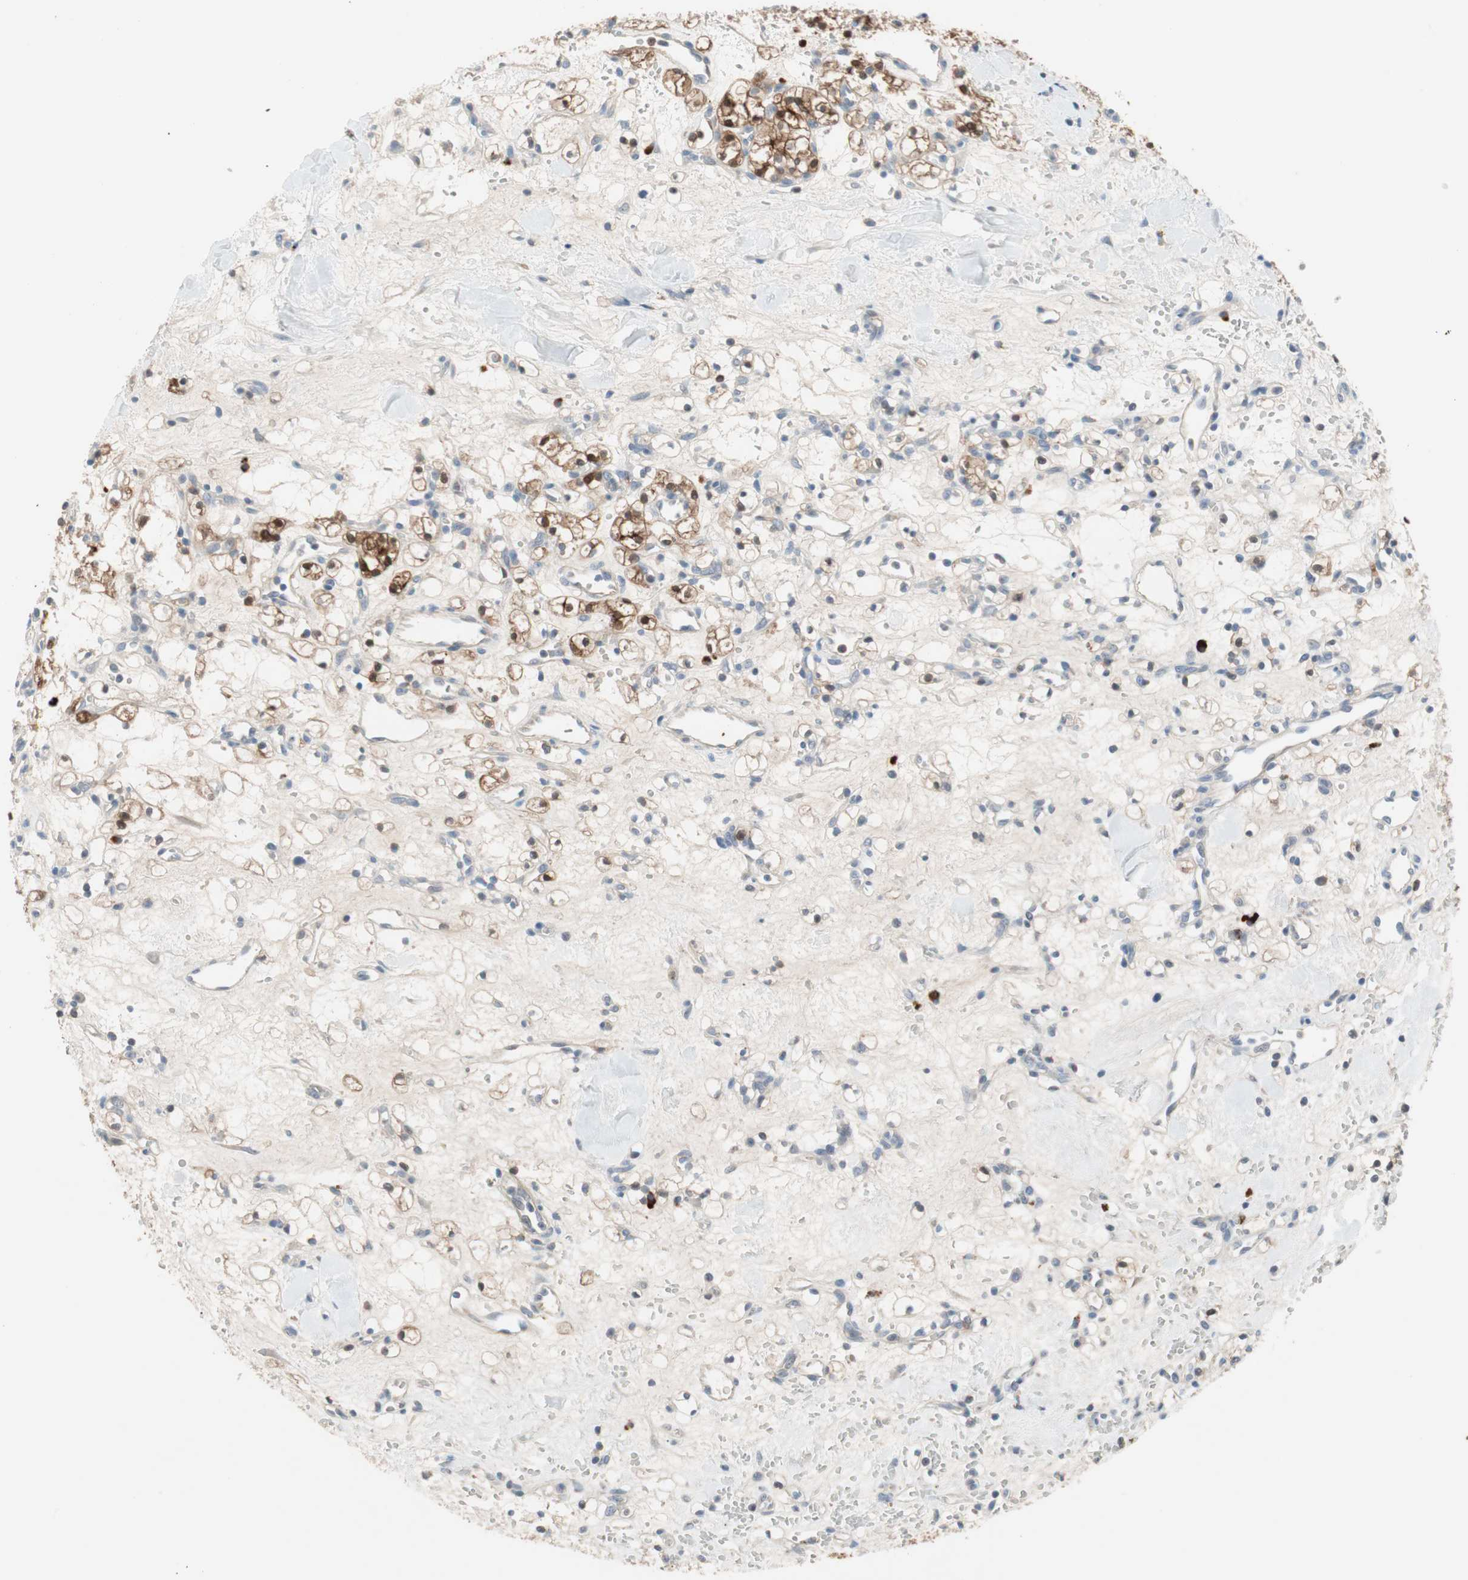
{"staining": {"intensity": "moderate", "quantity": "25%-75%", "location": "cytoplasmic/membranous,nuclear"}, "tissue": "renal cancer", "cell_type": "Tumor cells", "image_type": "cancer", "snomed": [{"axis": "morphology", "description": "Adenocarcinoma, NOS"}, {"axis": "topography", "description": "Kidney"}], "caption": "A micrograph showing moderate cytoplasmic/membranous and nuclear expression in about 25%-75% of tumor cells in renal cancer (adenocarcinoma), as visualized by brown immunohistochemical staining.", "gene": "PDZK1", "patient": {"sex": "female", "age": 60}}